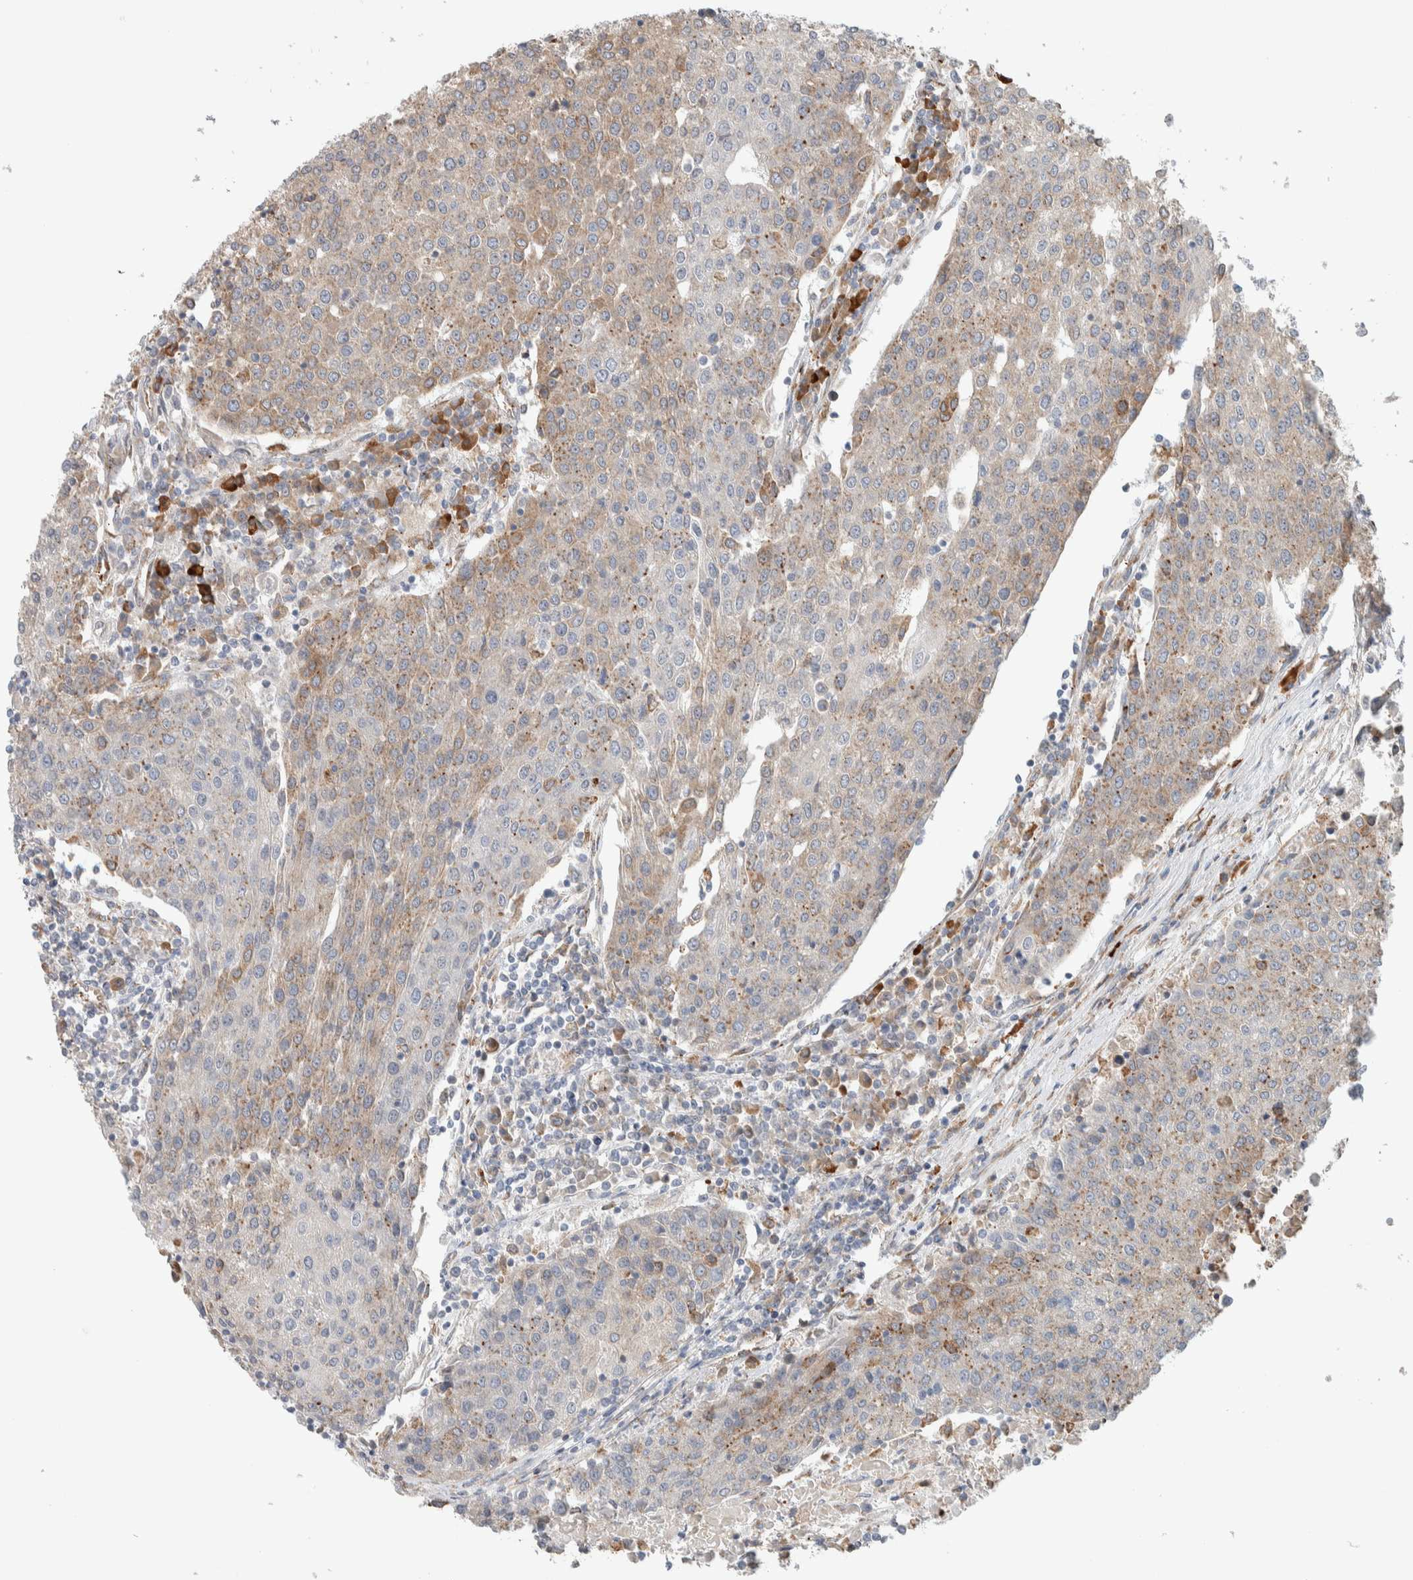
{"staining": {"intensity": "weak", "quantity": "<25%", "location": "cytoplasmic/membranous"}, "tissue": "urothelial cancer", "cell_type": "Tumor cells", "image_type": "cancer", "snomed": [{"axis": "morphology", "description": "Urothelial carcinoma, High grade"}, {"axis": "topography", "description": "Urinary bladder"}], "caption": "Immunohistochemical staining of urothelial cancer demonstrates no significant staining in tumor cells.", "gene": "ADCY8", "patient": {"sex": "female", "age": 85}}